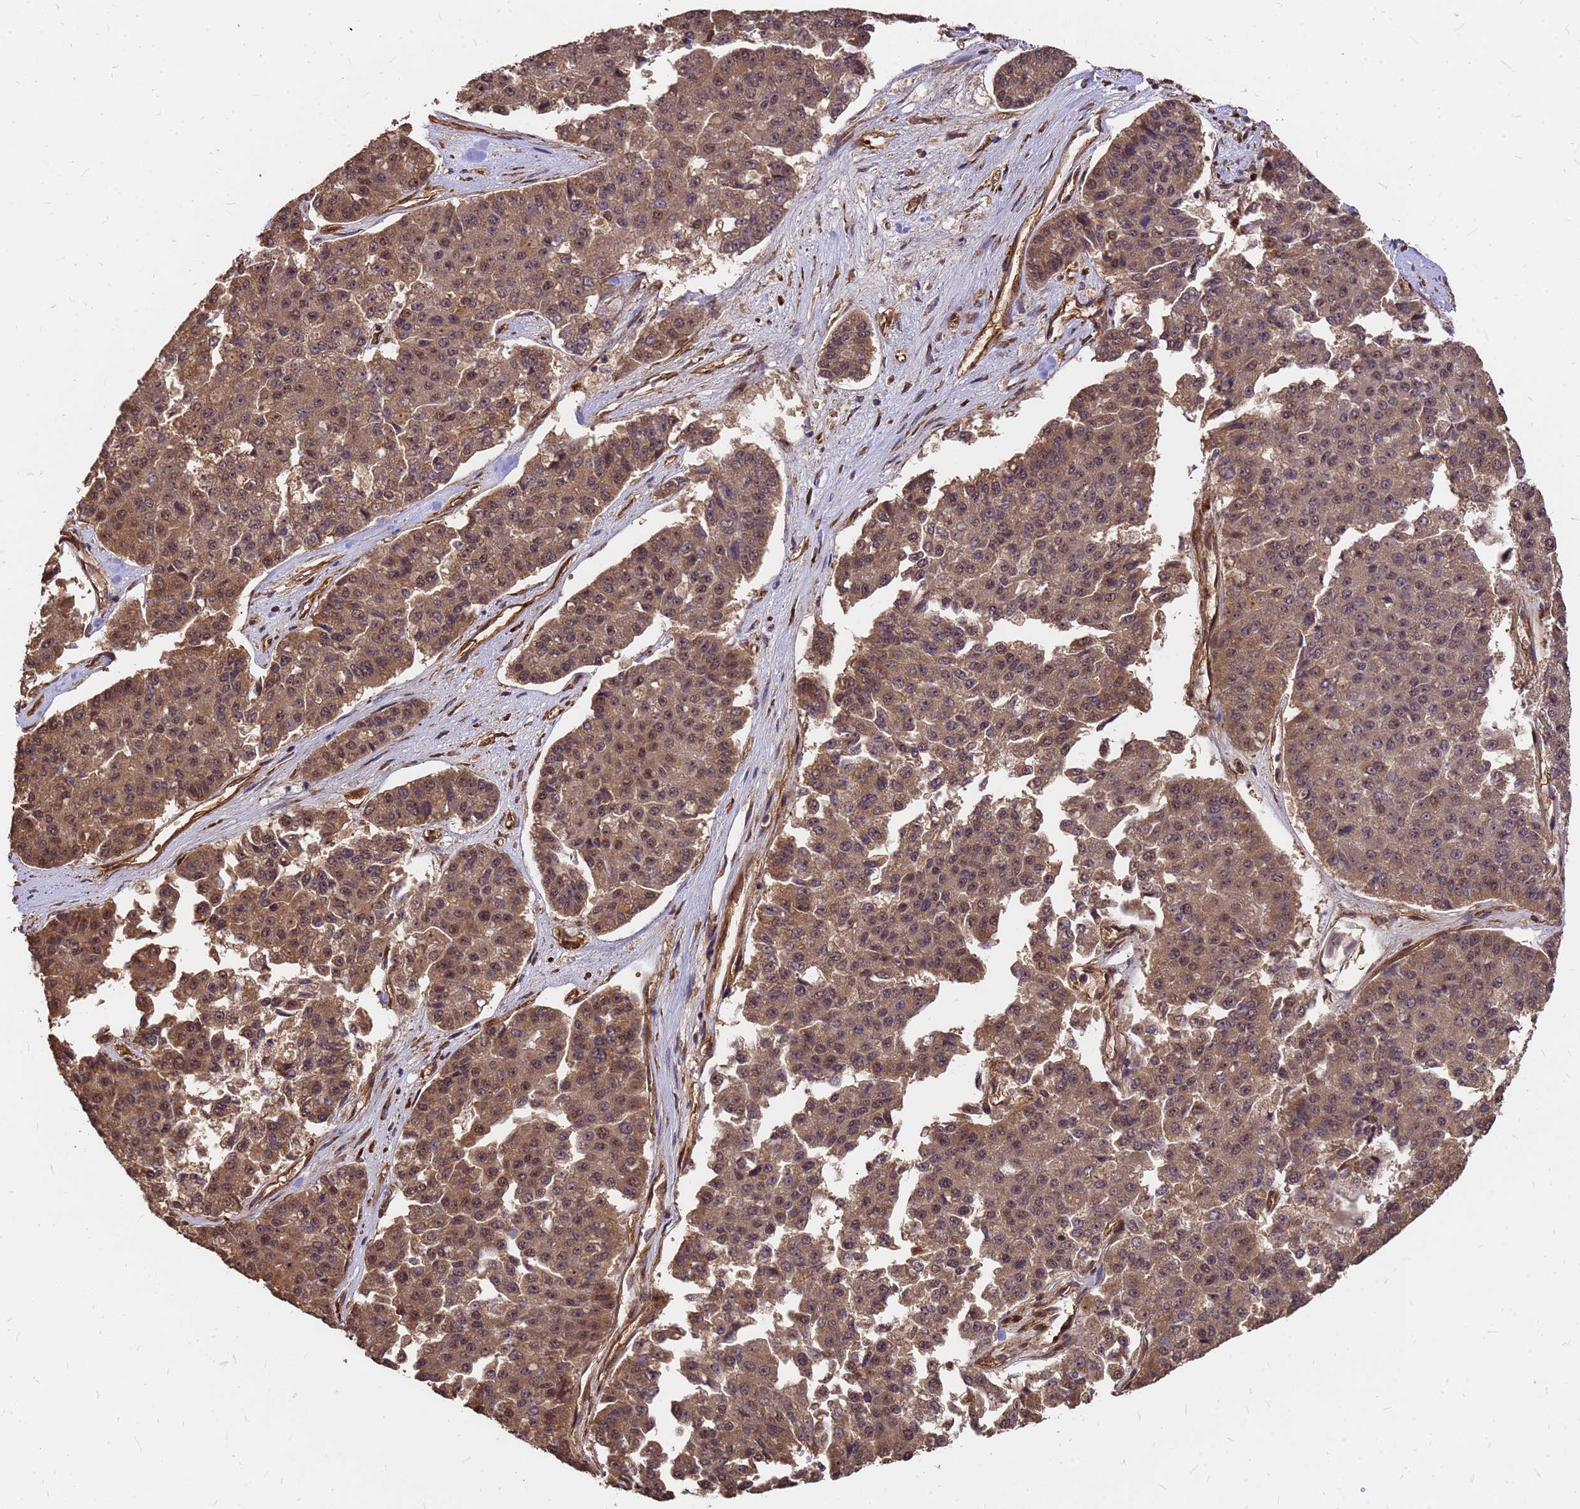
{"staining": {"intensity": "moderate", "quantity": ">75%", "location": "cytoplasmic/membranous,nuclear"}, "tissue": "pancreatic cancer", "cell_type": "Tumor cells", "image_type": "cancer", "snomed": [{"axis": "morphology", "description": "Adenocarcinoma, NOS"}, {"axis": "topography", "description": "Pancreas"}], "caption": "Adenocarcinoma (pancreatic) was stained to show a protein in brown. There is medium levels of moderate cytoplasmic/membranous and nuclear expression in approximately >75% of tumor cells. The staining is performed using DAB (3,3'-diaminobenzidine) brown chromogen to label protein expression. The nuclei are counter-stained blue using hematoxylin.", "gene": "GPATCH8", "patient": {"sex": "male", "age": 50}}